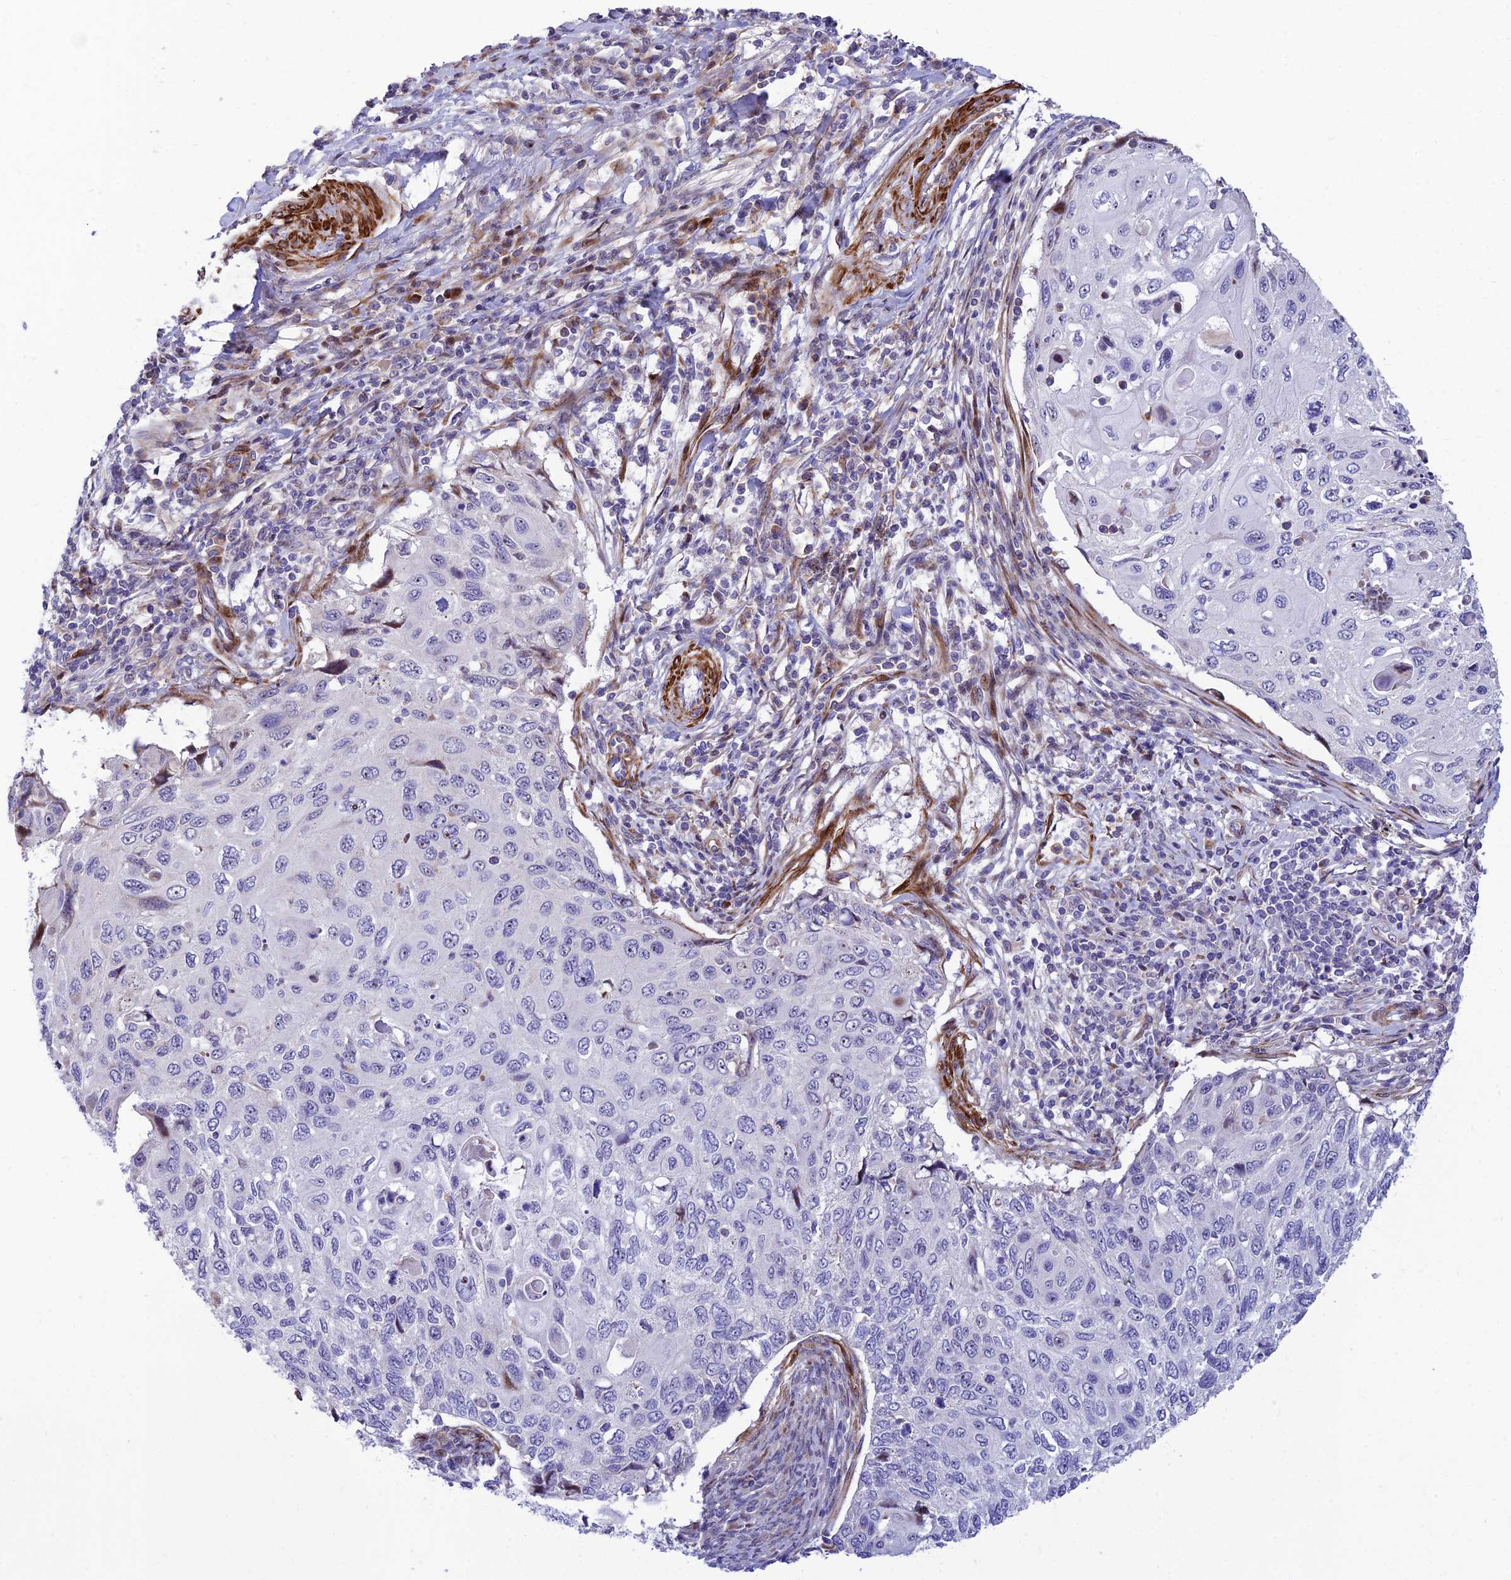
{"staining": {"intensity": "negative", "quantity": "none", "location": "none"}, "tissue": "cervical cancer", "cell_type": "Tumor cells", "image_type": "cancer", "snomed": [{"axis": "morphology", "description": "Squamous cell carcinoma, NOS"}, {"axis": "topography", "description": "Cervix"}], "caption": "The image displays no staining of tumor cells in cervical squamous cell carcinoma.", "gene": "KBTBD7", "patient": {"sex": "female", "age": 70}}